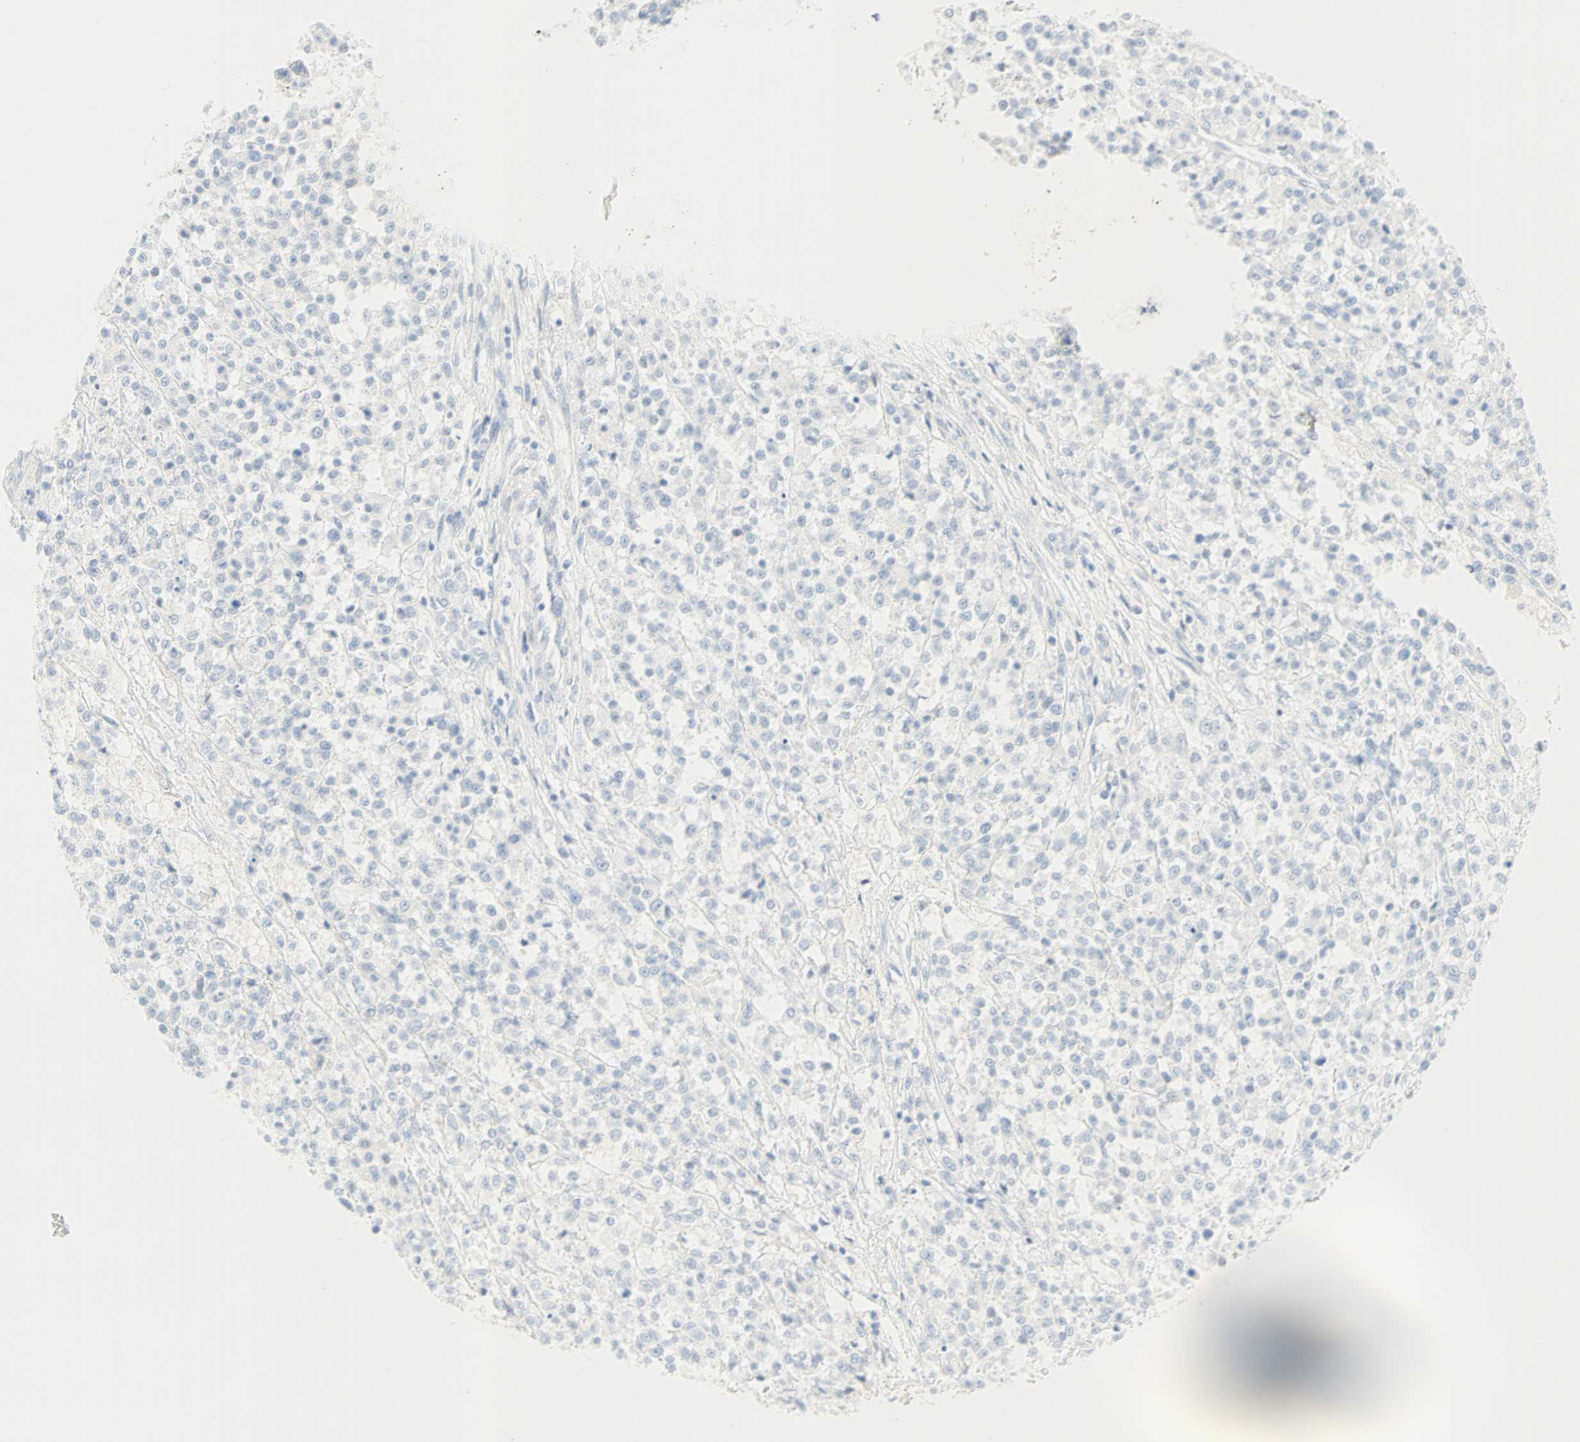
{"staining": {"intensity": "negative", "quantity": "none", "location": "none"}, "tissue": "testis cancer", "cell_type": "Tumor cells", "image_type": "cancer", "snomed": [{"axis": "morphology", "description": "Seminoma, NOS"}, {"axis": "topography", "description": "Testis"}], "caption": "High magnification brightfield microscopy of testis cancer stained with DAB (3,3'-diaminobenzidine) (brown) and counterstained with hematoxylin (blue): tumor cells show no significant expression.", "gene": "SELENBP1", "patient": {"sex": "male", "age": 59}}